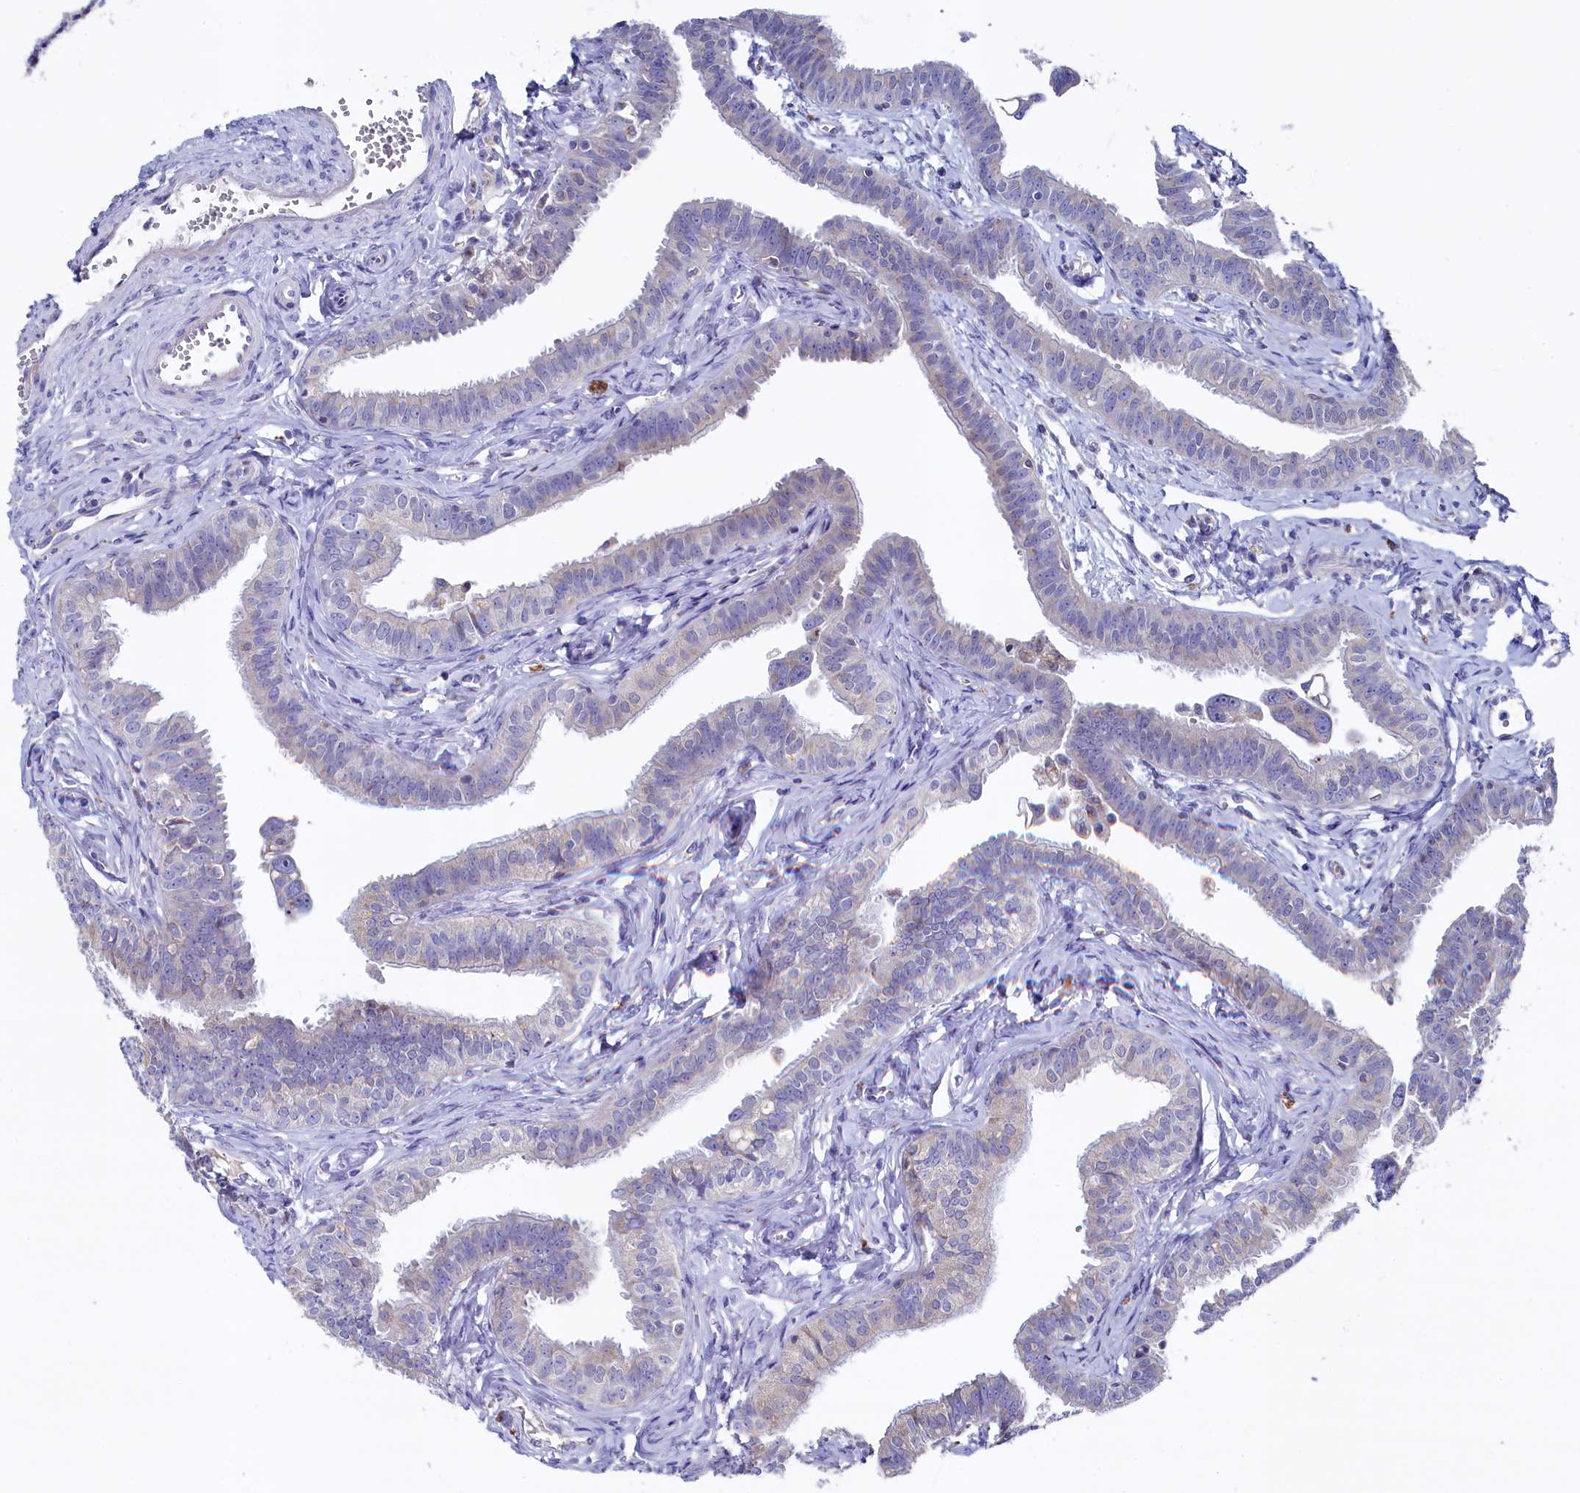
{"staining": {"intensity": "weak", "quantity": "25%-75%", "location": "cytoplasmic/membranous"}, "tissue": "fallopian tube", "cell_type": "Glandular cells", "image_type": "normal", "snomed": [{"axis": "morphology", "description": "Normal tissue, NOS"}, {"axis": "morphology", "description": "Carcinoma, NOS"}, {"axis": "topography", "description": "Fallopian tube"}, {"axis": "topography", "description": "Ovary"}], "caption": "Immunohistochemical staining of benign fallopian tube shows low levels of weak cytoplasmic/membranous positivity in about 25%-75% of glandular cells. Using DAB (brown) and hematoxylin (blue) stains, captured at high magnification using brightfield microscopy.", "gene": "GPR108", "patient": {"sex": "female", "age": 59}}